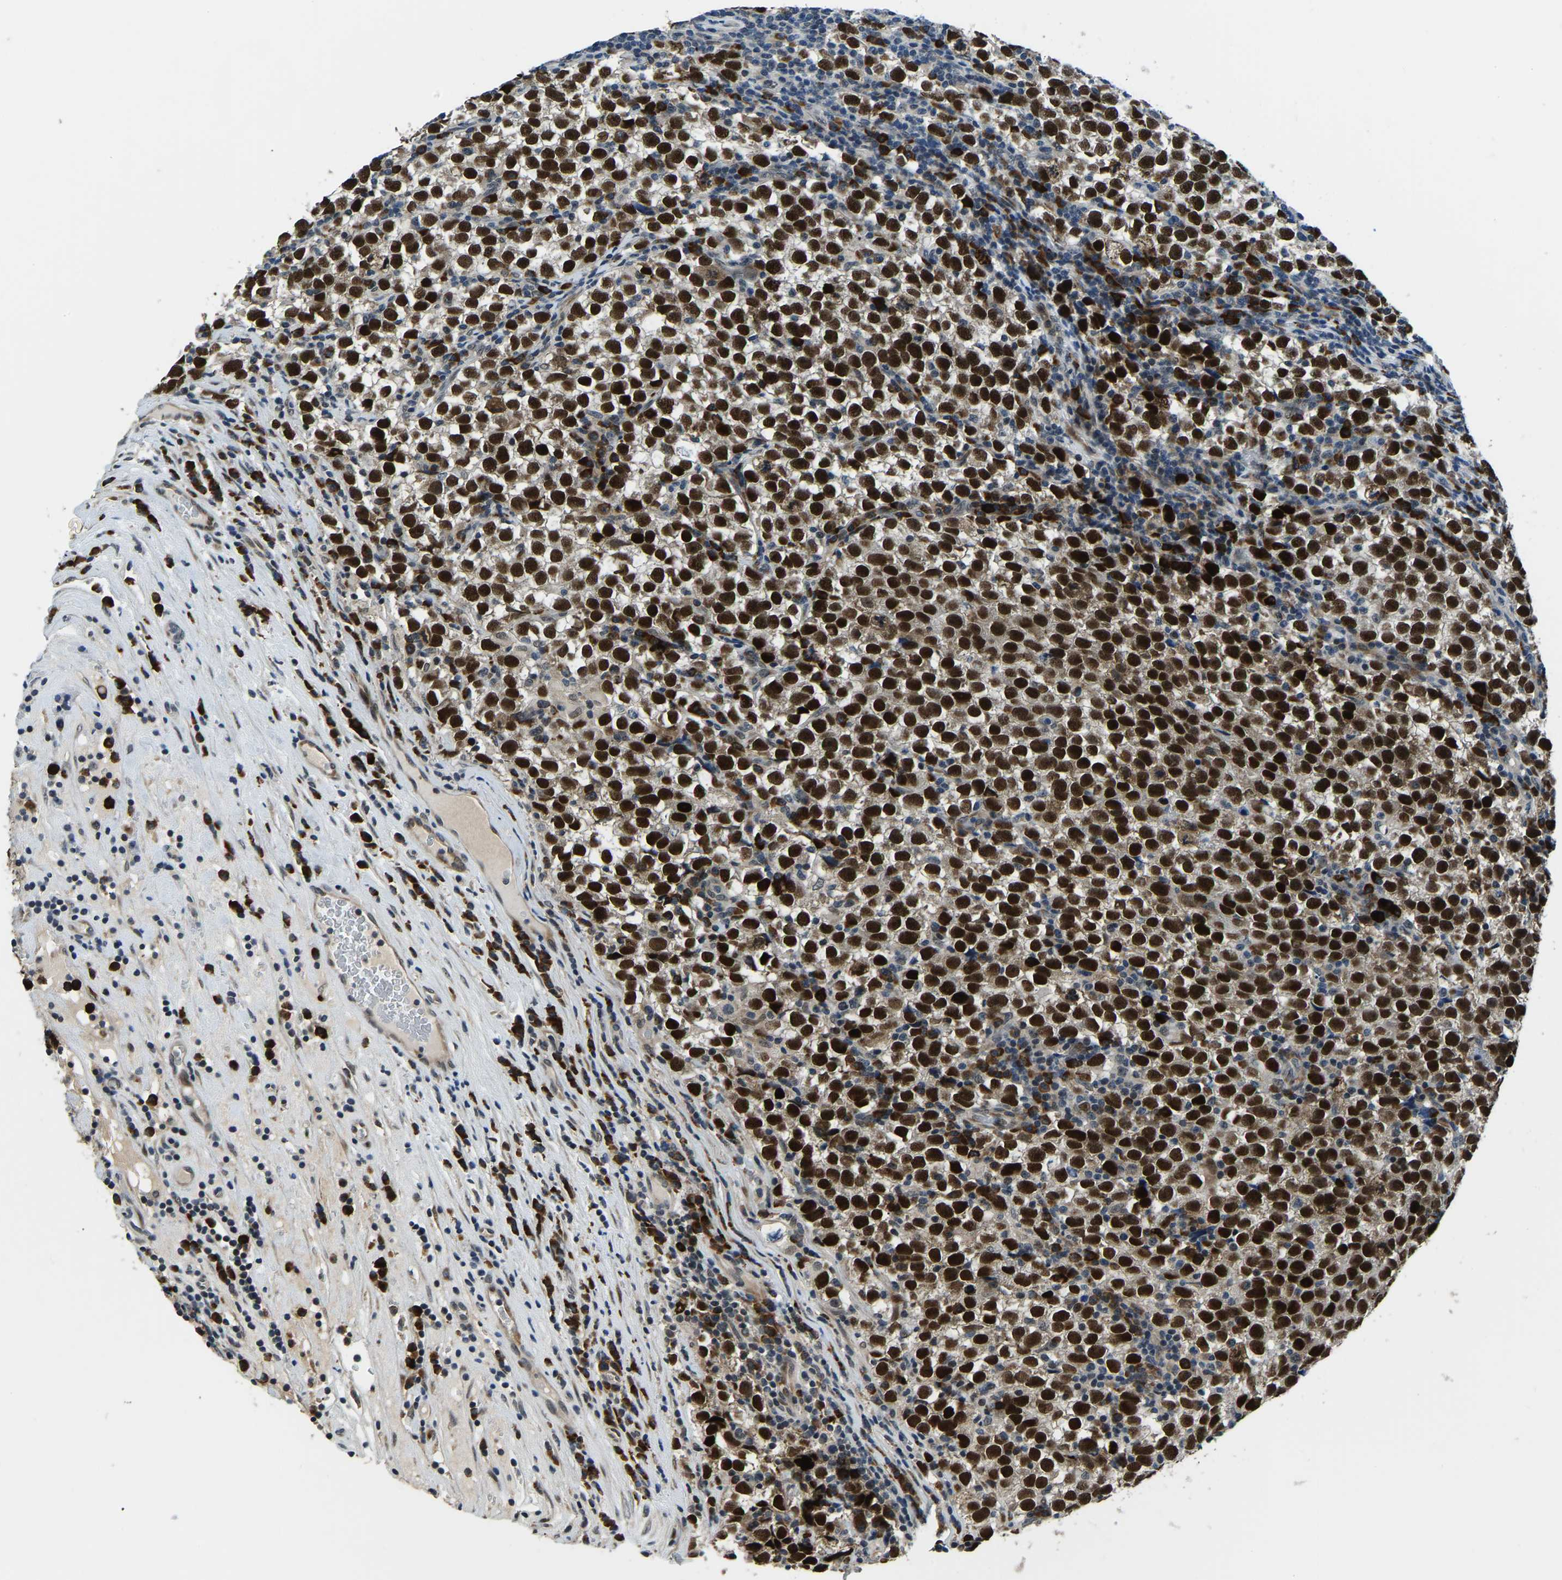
{"staining": {"intensity": "strong", "quantity": ">75%", "location": "nuclear"}, "tissue": "testis cancer", "cell_type": "Tumor cells", "image_type": "cancer", "snomed": [{"axis": "morphology", "description": "Normal tissue, NOS"}, {"axis": "morphology", "description": "Seminoma, NOS"}, {"axis": "topography", "description": "Testis"}], "caption": "Protein staining by IHC shows strong nuclear positivity in about >75% of tumor cells in testis cancer (seminoma).", "gene": "ING2", "patient": {"sex": "male", "age": 43}}